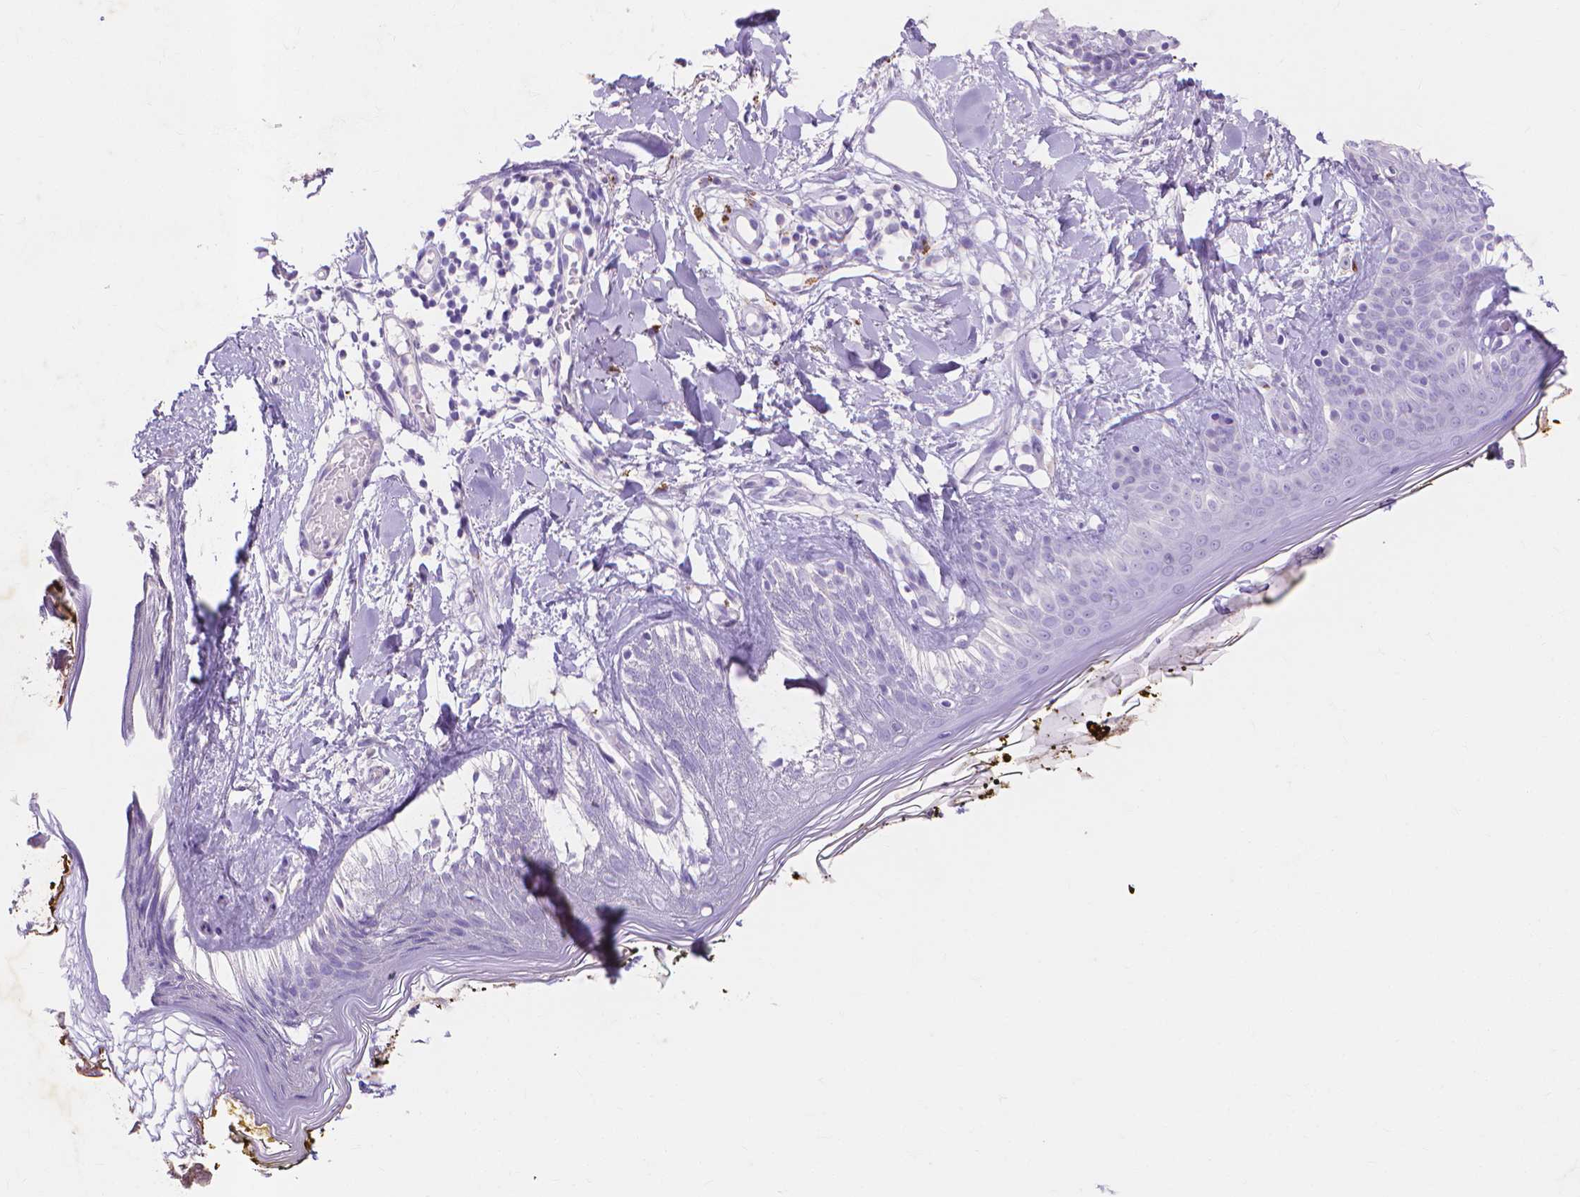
{"staining": {"intensity": "negative", "quantity": "none", "location": "none"}, "tissue": "skin", "cell_type": "Fibroblasts", "image_type": "normal", "snomed": [{"axis": "morphology", "description": "Normal tissue, NOS"}, {"axis": "topography", "description": "Skin"}], "caption": "A high-resolution histopathology image shows IHC staining of benign skin, which exhibits no significant positivity in fibroblasts.", "gene": "MMP11", "patient": {"sex": "female", "age": 34}}